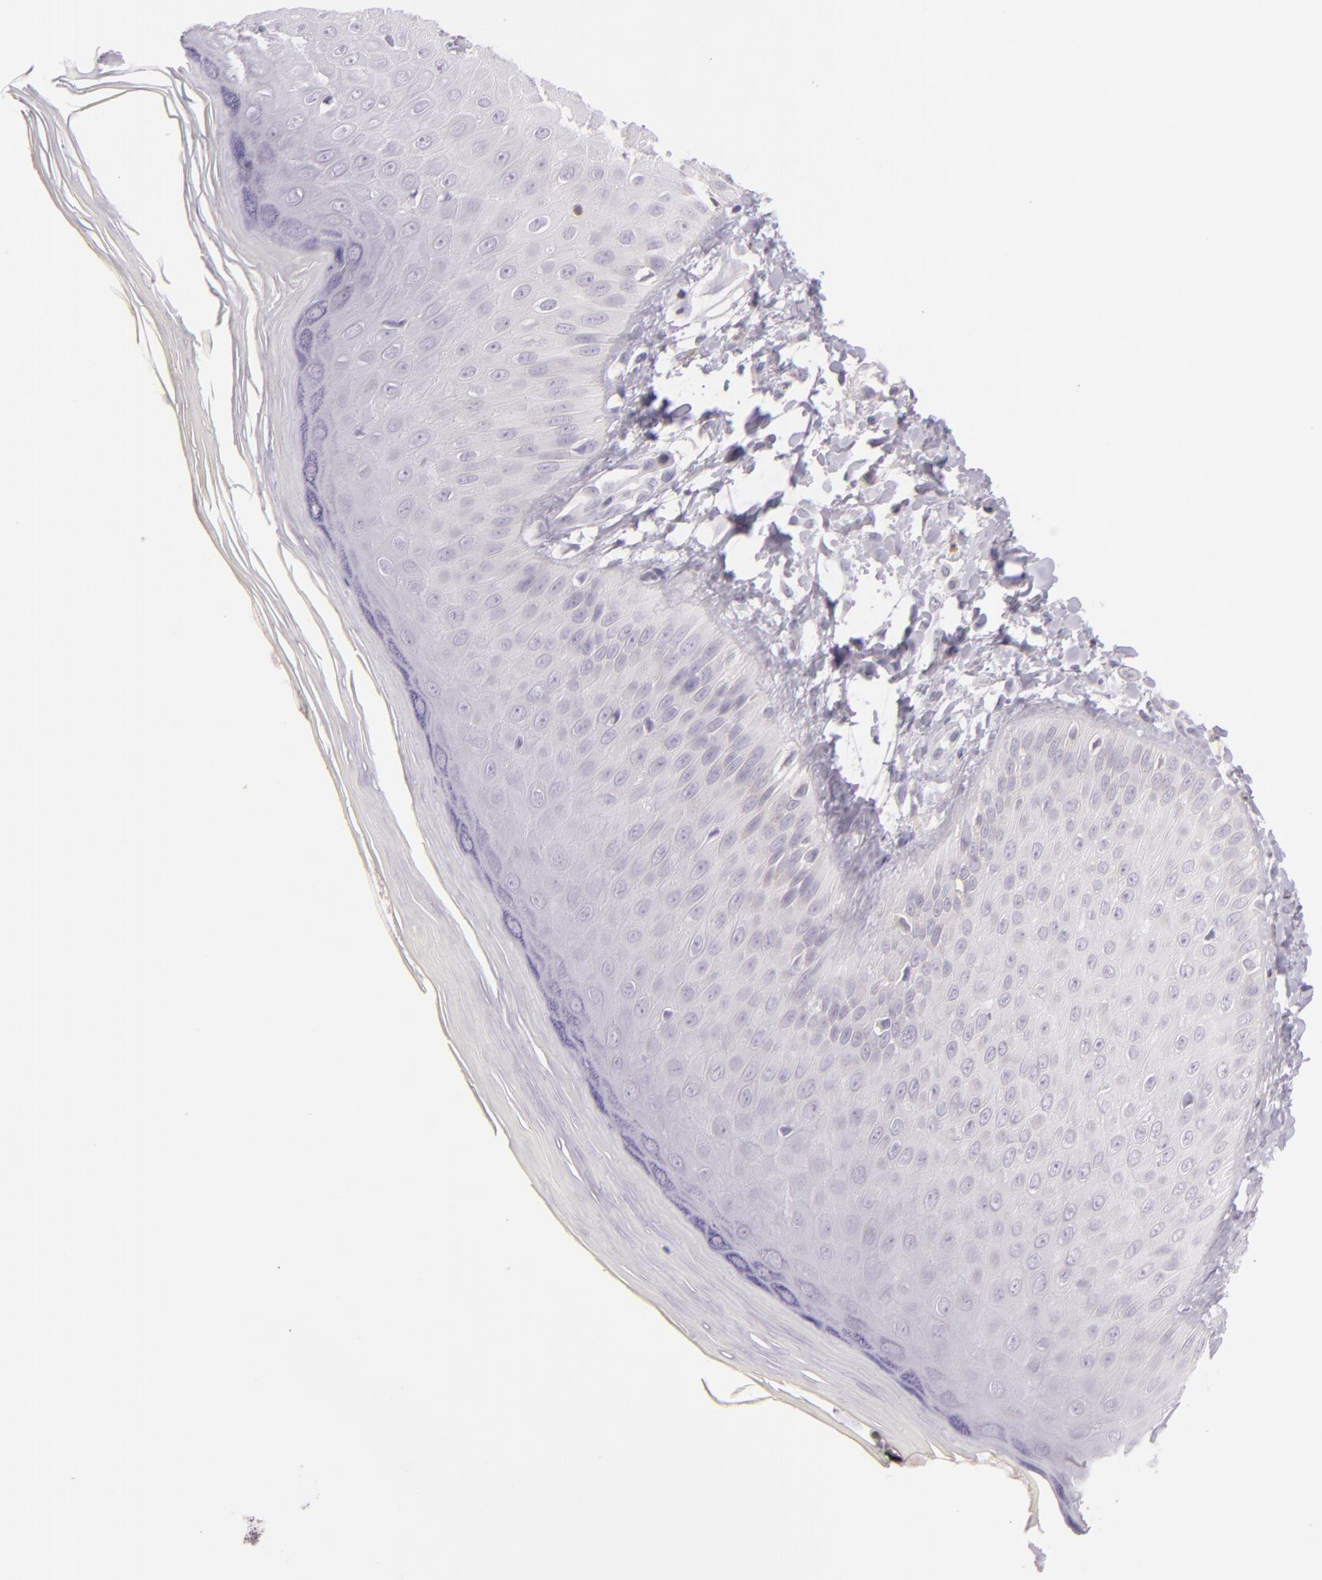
{"staining": {"intensity": "negative", "quantity": "none", "location": "none"}, "tissue": "skin", "cell_type": "Epidermal cells", "image_type": "normal", "snomed": [{"axis": "morphology", "description": "Normal tissue, NOS"}, {"axis": "morphology", "description": "Inflammation, NOS"}, {"axis": "topography", "description": "Soft tissue"}, {"axis": "topography", "description": "Anal"}], "caption": "This is an IHC photomicrograph of benign skin. There is no positivity in epidermal cells.", "gene": "CBS", "patient": {"sex": "female", "age": 15}}